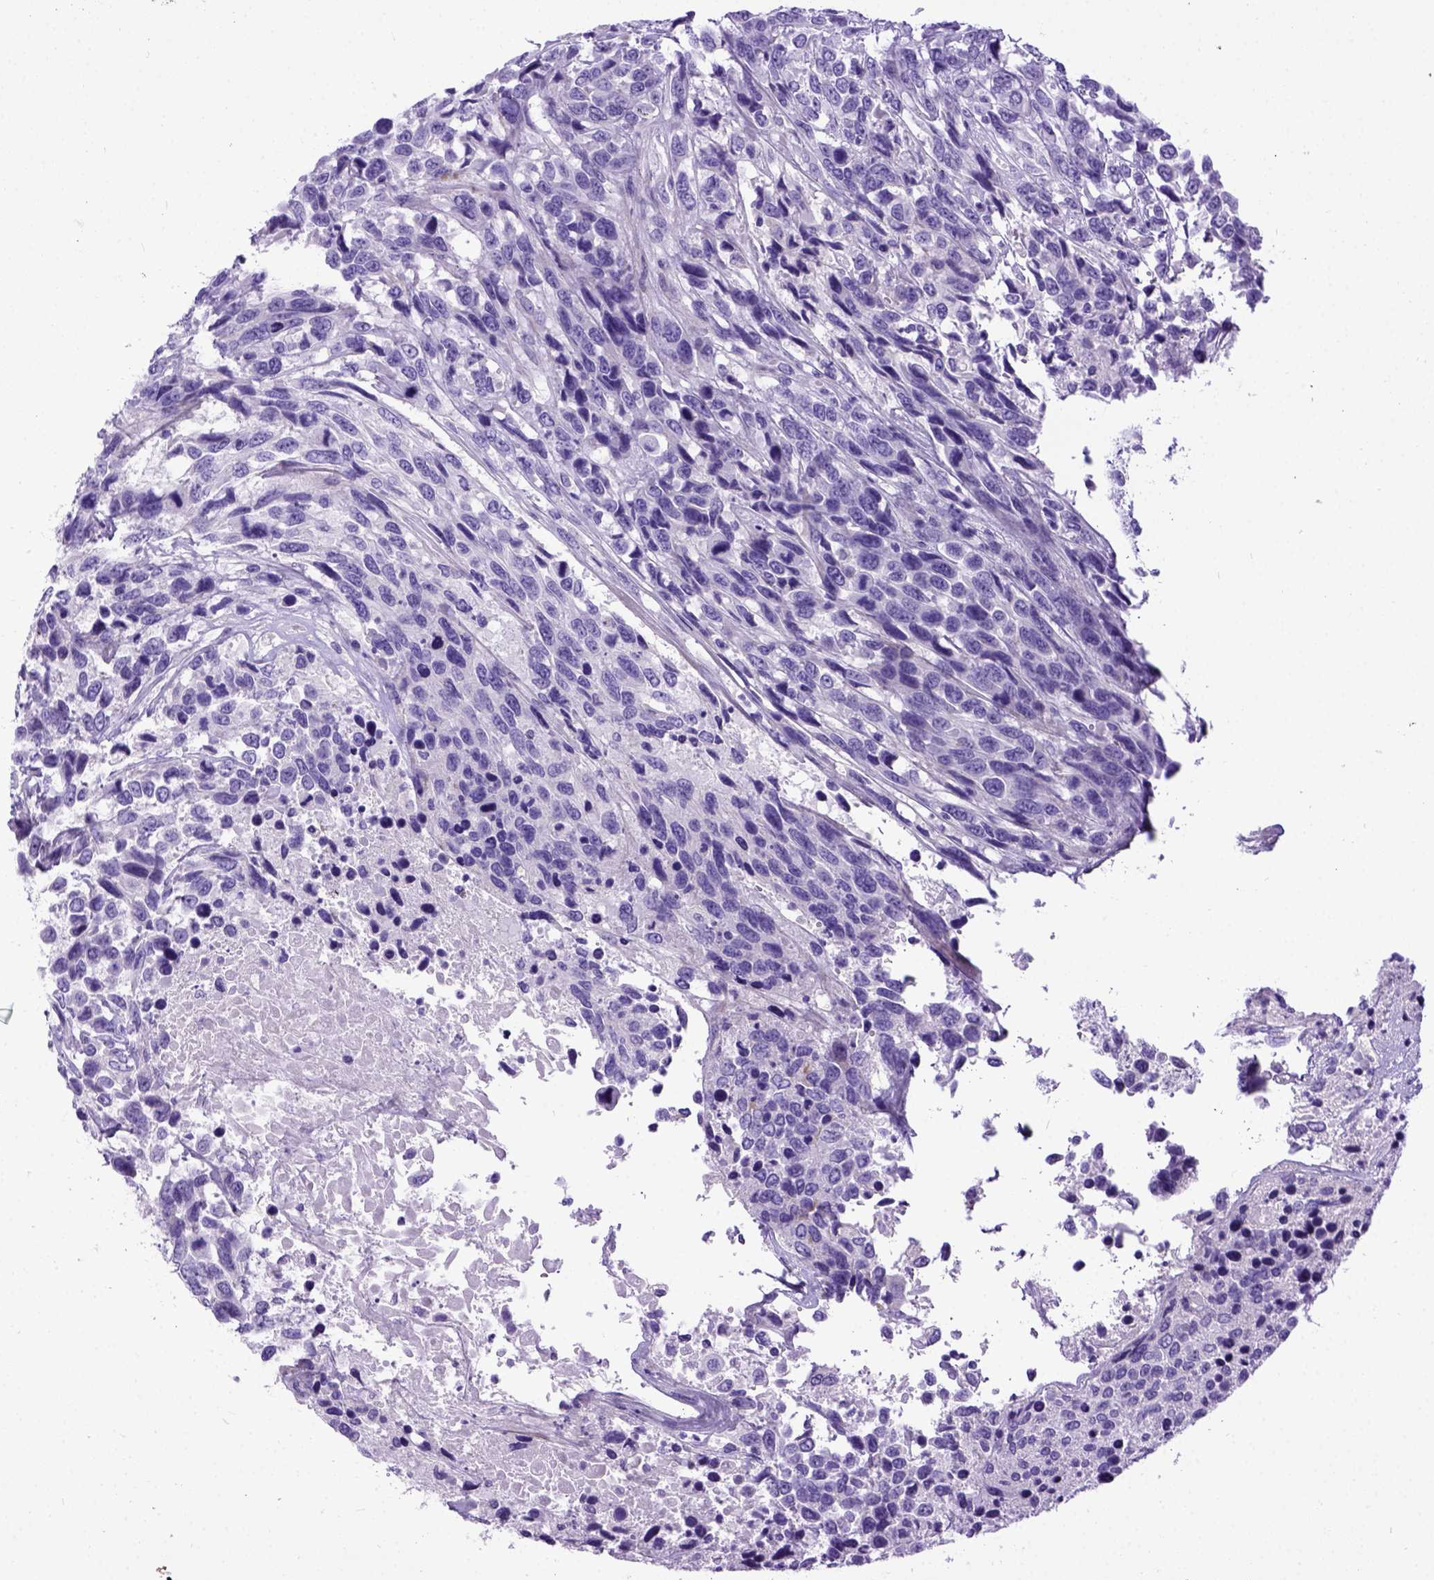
{"staining": {"intensity": "negative", "quantity": "none", "location": "none"}, "tissue": "urothelial cancer", "cell_type": "Tumor cells", "image_type": "cancer", "snomed": [{"axis": "morphology", "description": "Urothelial carcinoma, High grade"}, {"axis": "topography", "description": "Urinary bladder"}], "caption": "Tumor cells show no significant staining in urothelial carcinoma (high-grade).", "gene": "IGF2", "patient": {"sex": "female", "age": 70}}